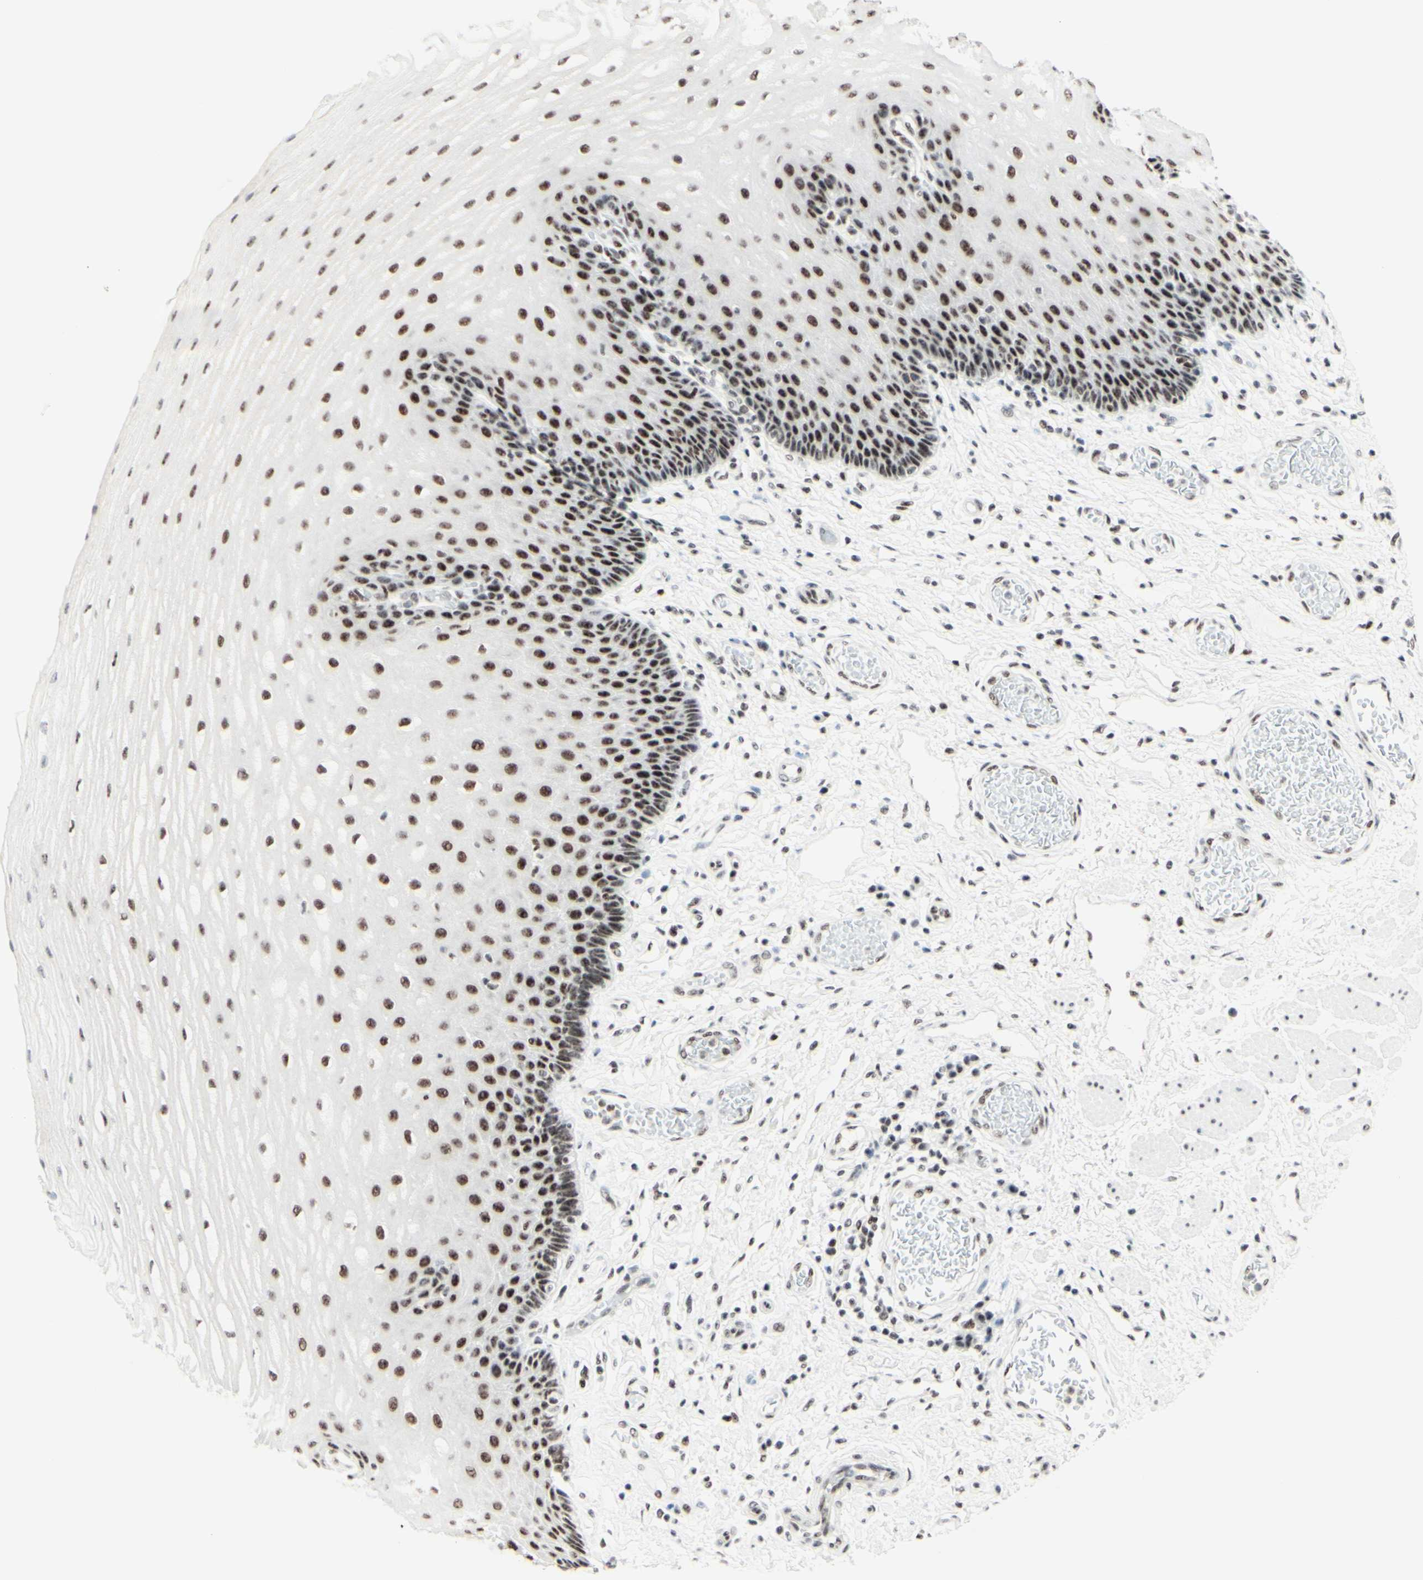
{"staining": {"intensity": "strong", "quantity": "25%-75%", "location": "nuclear"}, "tissue": "esophagus", "cell_type": "Squamous epithelial cells", "image_type": "normal", "snomed": [{"axis": "morphology", "description": "Normal tissue, NOS"}, {"axis": "topography", "description": "Esophagus"}], "caption": "This histopathology image demonstrates unremarkable esophagus stained with immunohistochemistry to label a protein in brown. The nuclear of squamous epithelial cells show strong positivity for the protein. Nuclei are counter-stained blue.", "gene": "WTAP", "patient": {"sex": "male", "age": 54}}